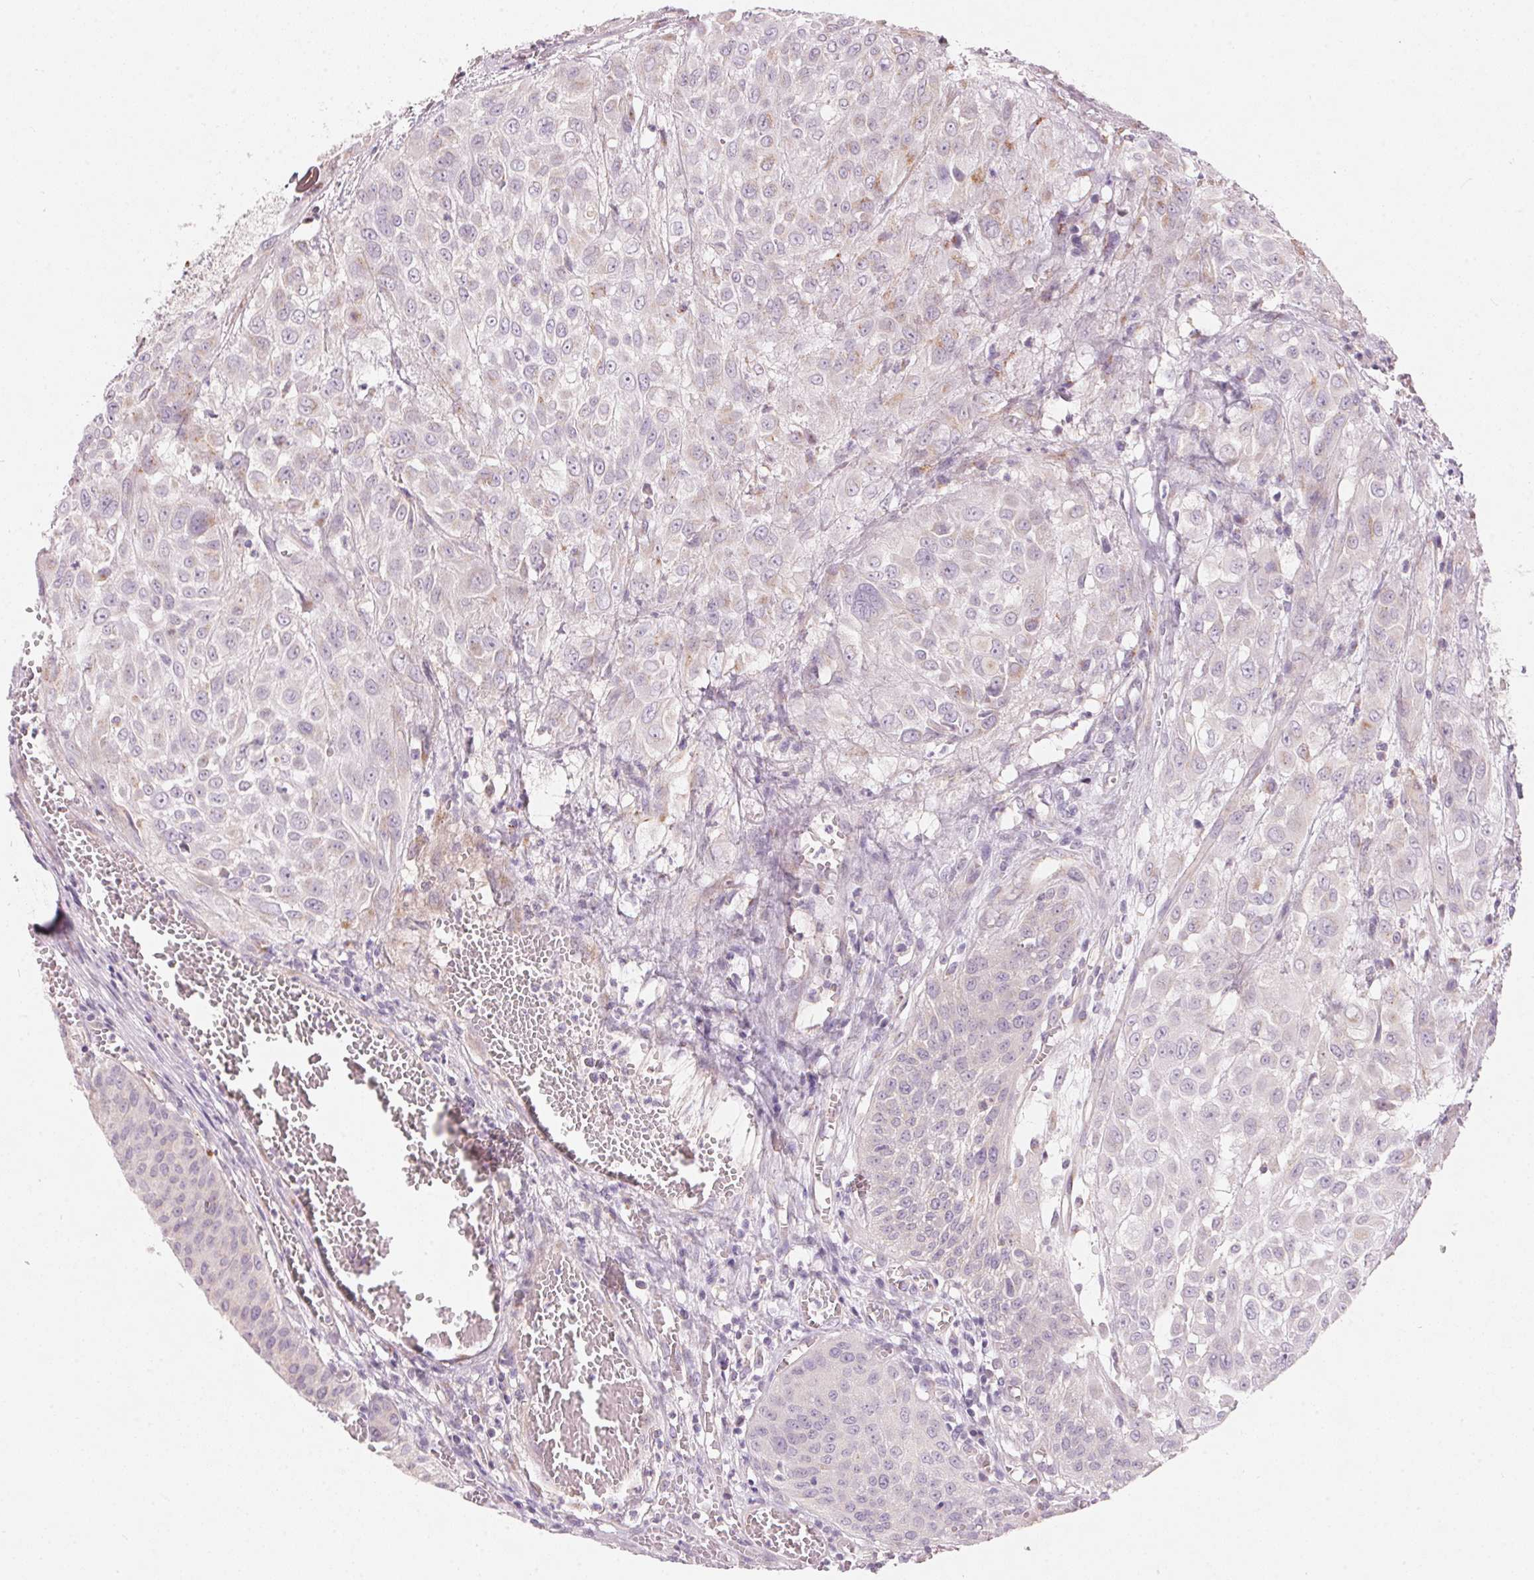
{"staining": {"intensity": "weak", "quantity": "<25%", "location": "cytoplasmic/membranous"}, "tissue": "urothelial cancer", "cell_type": "Tumor cells", "image_type": "cancer", "snomed": [{"axis": "morphology", "description": "Urothelial carcinoma, High grade"}, {"axis": "topography", "description": "Urinary bladder"}], "caption": "The micrograph exhibits no significant positivity in tumor cells of urothelial cancer. The staining was performed using DAB to visualize the protein expression in brown, while the nuclei were stained in blue with hematoxylin (Magnification: 20x).", "gene": "DRAM2", "patient": {"sex": "male", "age": 57}}